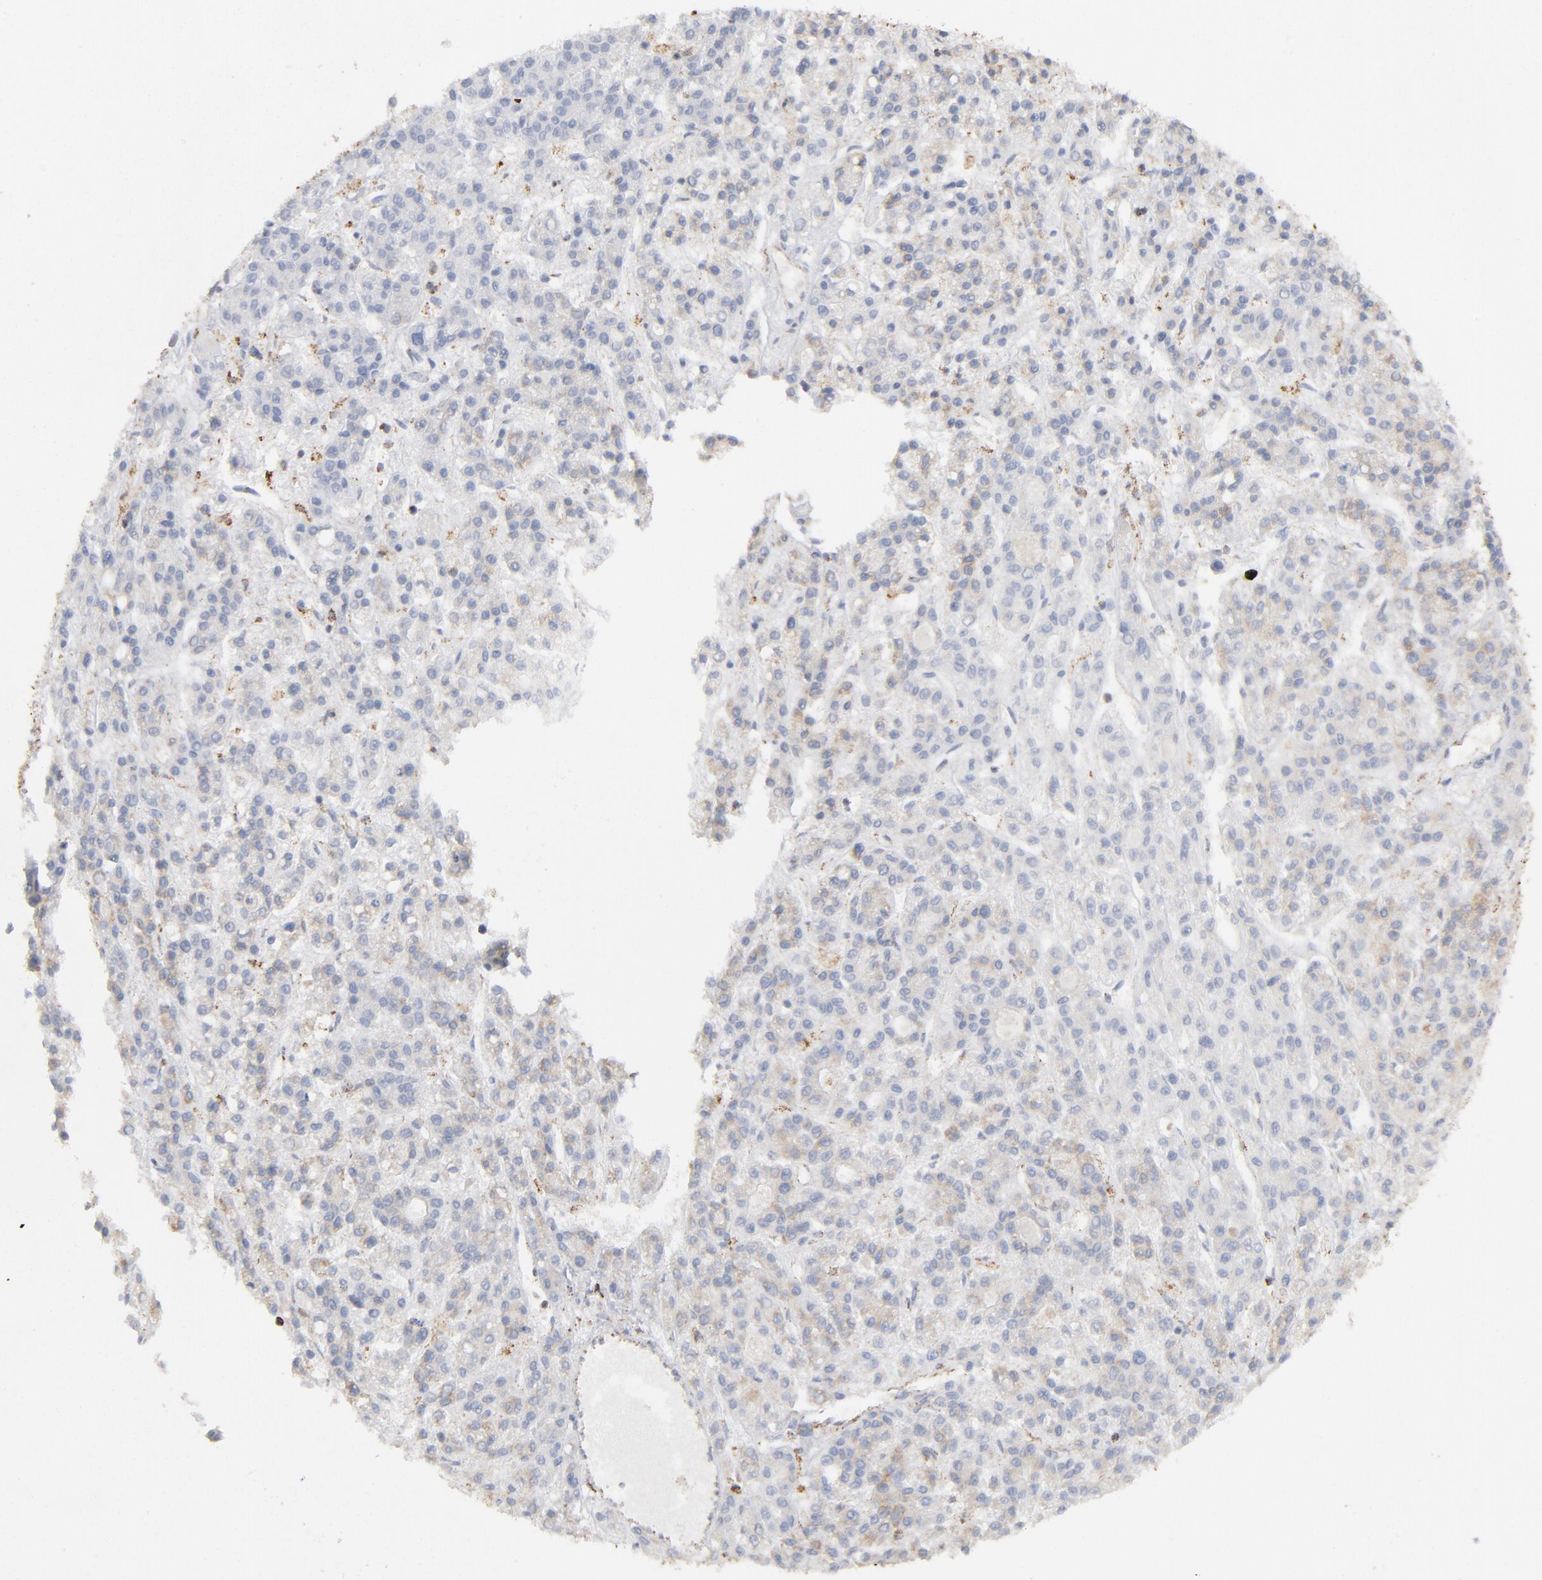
{"staining": {"intensity": "weak", "quantity": "25%-75%", "location": "cytoplasmic/membranous"}, "tissue": "liver cancer", "cell_type": "Tumor cells", "image_type": "cancer", "snomed": [{"axis": "morphology", "description": "Carcinoma, Hepatocellular, NOS"}, {"axis": "topography", "description": "Liver"}], "caption": "A brown stain shows weak cytoplasmic/membranous staining of a protein in liver cancer tumor cells.", "gene": "ASB3", "patient": {"sex": "male", "age": 70}}